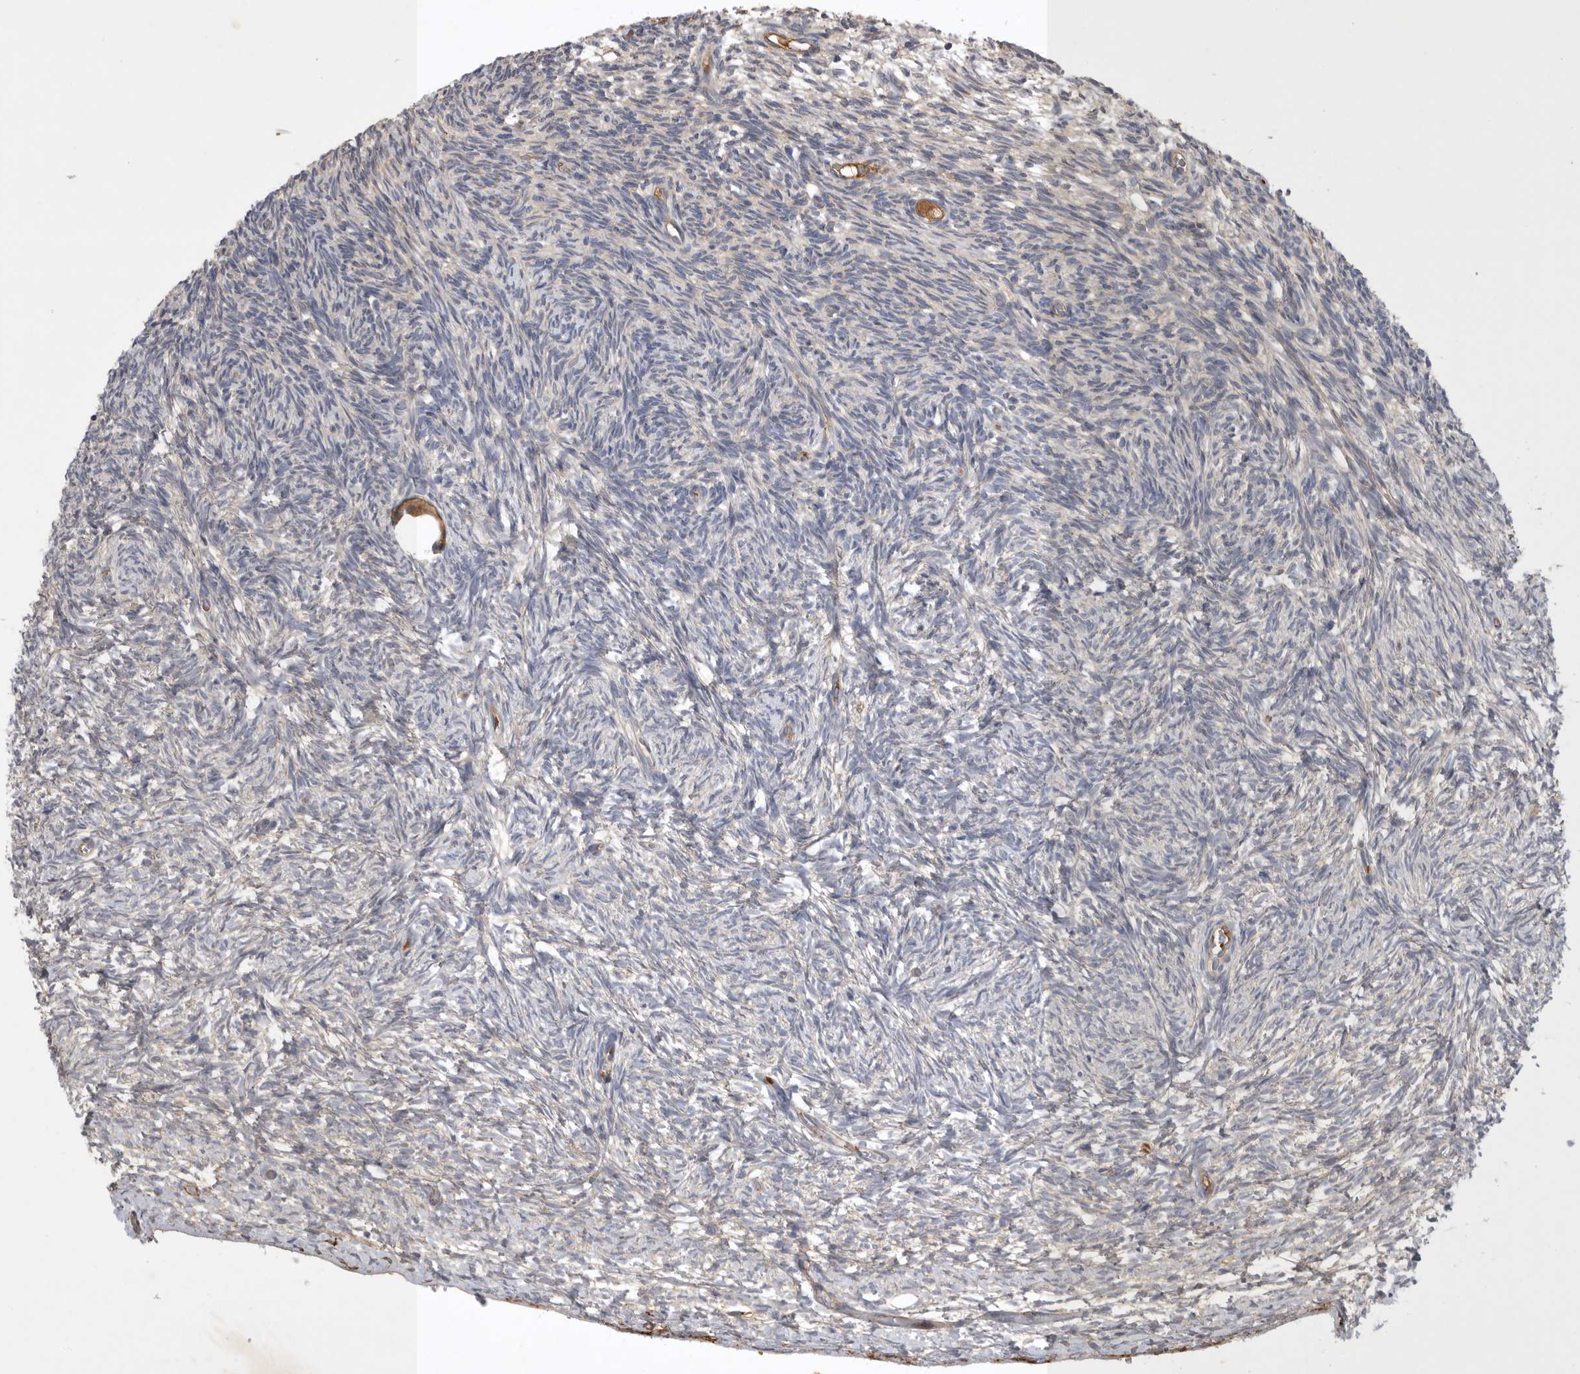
{"staining": {"intensity": "moderate", "quantity": ">75%", "location": "cytoplasmic/membranous"}, "tissue": "ovary", "cell_type": "Follicle cells", "image_type": "normal", "snomed": [{"axis": "morphology", "description": "Normal tissue, NOS"}, {"axis": "topography", "description": "Ovary"}], "caption": "A brown stain highlights moderate cytoplasmic/membranous staining of a protein in follicle cells of benign human ovary. (DAB IHC with brightfield microscopy, high magnification).", "gene": "MLPH", "patient": {"sex": "female", "age": 34}}